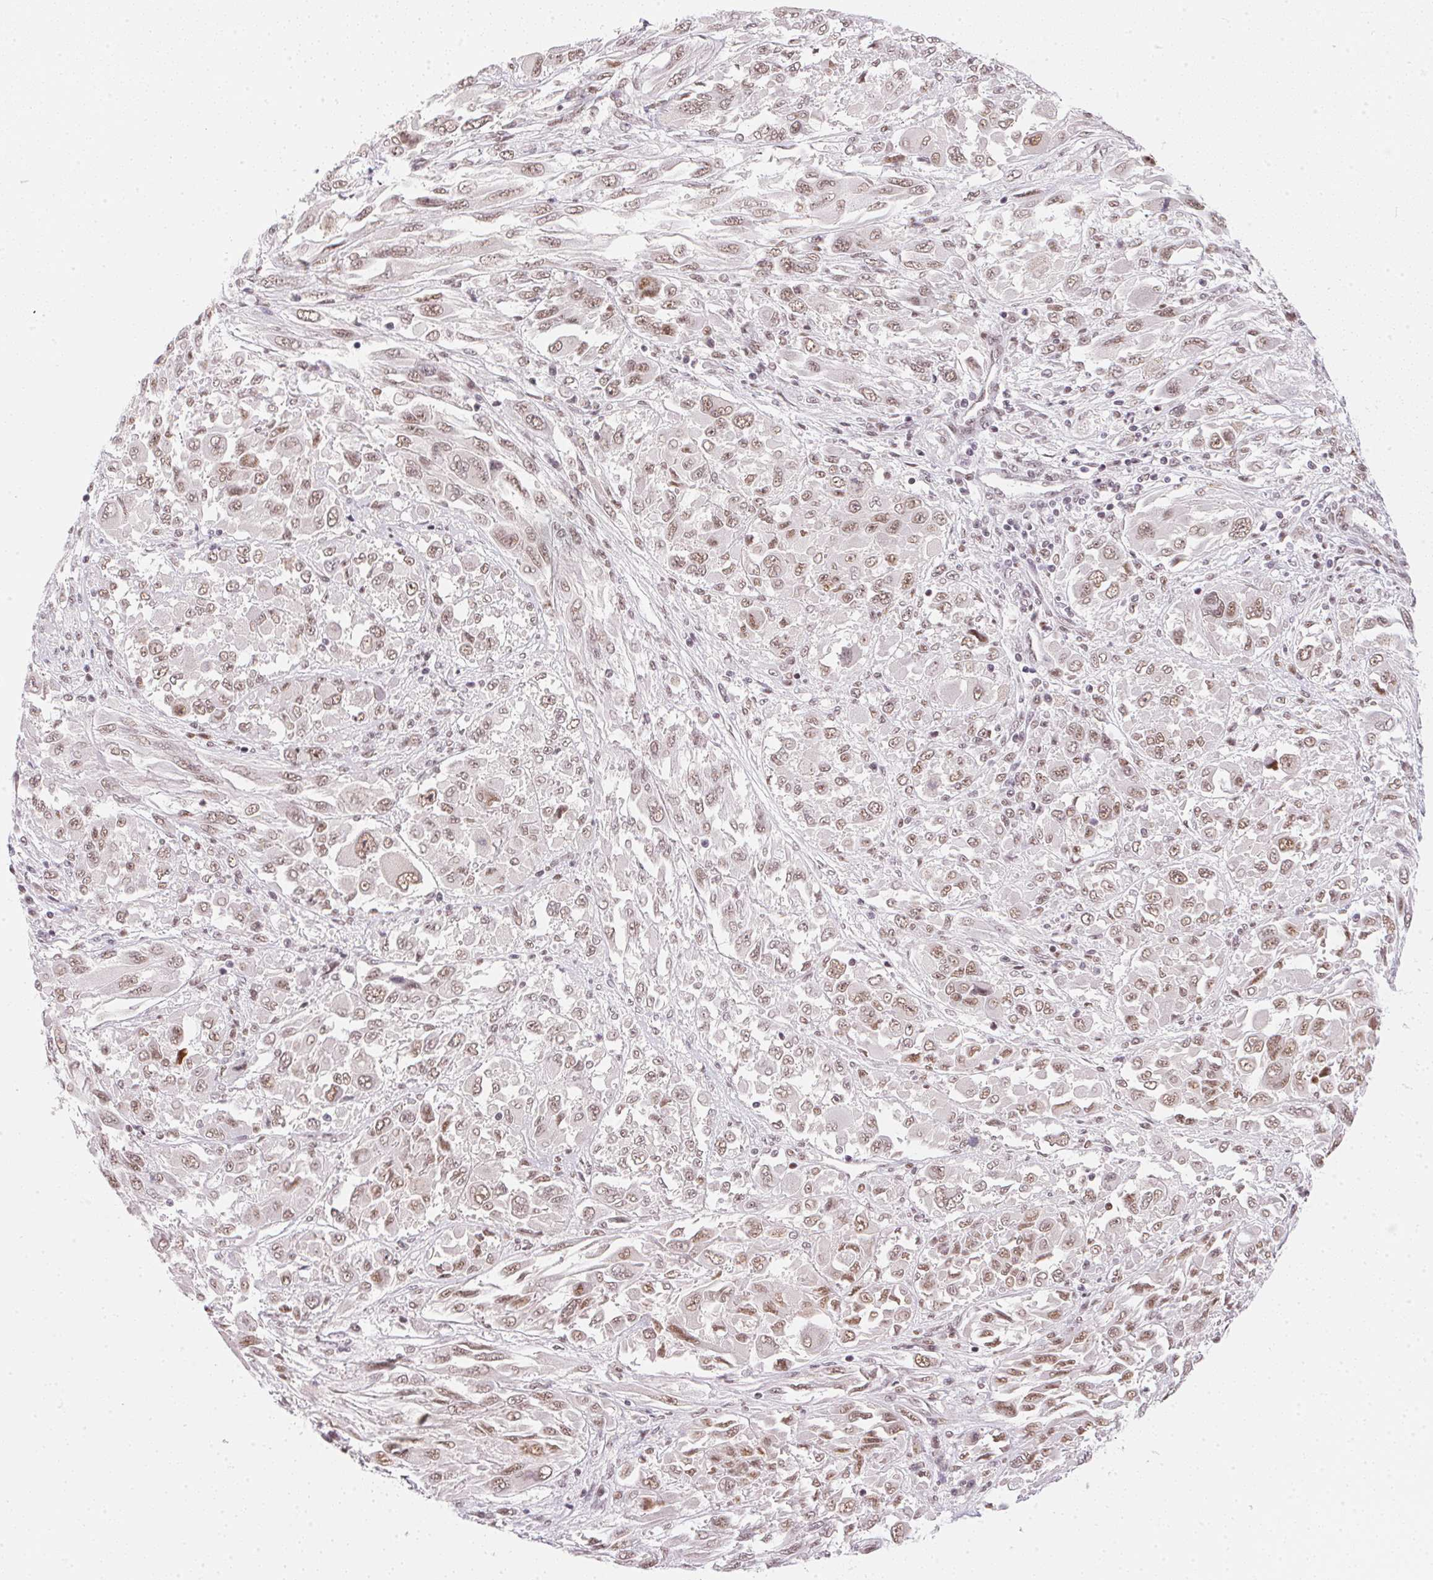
{"staining": {"intensity": "weak", "quantity": ">75%", "location": "nuclear"}, "tissue": "melanoma", "cell_type": "Tumor cells", "image_type": "cancer", "snomed": [{"axis": "morphology", "description": "Malignant melanoma, NOS"}, {"axis": "topography", "description": "Skin"}], "caption": "Immunohistochemical staining of melanoma reveals low levels of weak nuclear staining in approximately >75% of tumor cells.", "gene": "SRSF7", "patient": {"sex": "female", "age": 91}}